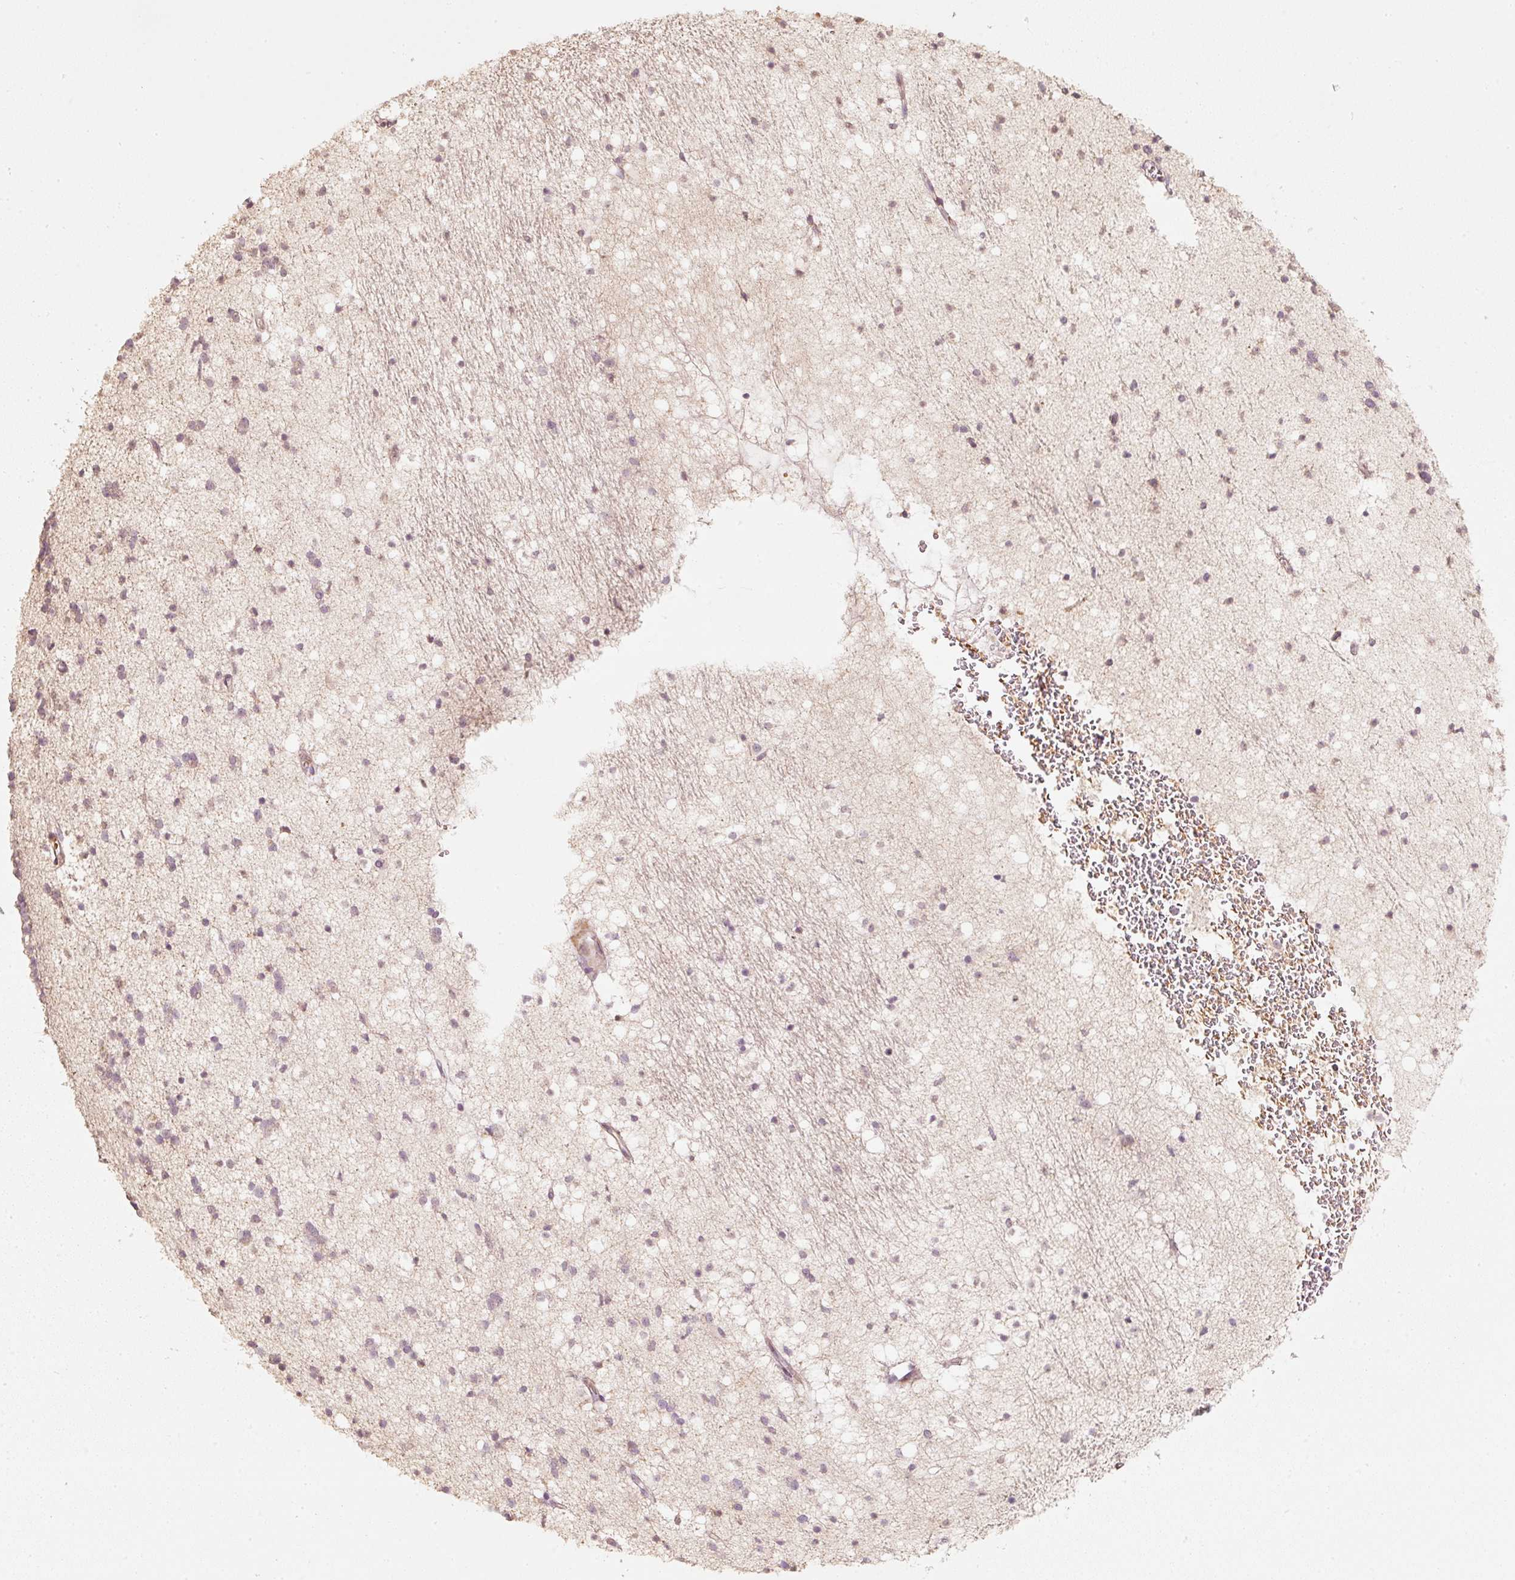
{"staining": {"intensity": "negative", "quantity": "none", "location": "none"}, "tissue": "caudate", "cell_type": "Glial cells", "image_type": "normal", "snomed": [{"axis": "morphology", "description": "Normal tissue, NOS"}, {"axis": "topography", "description": "Lateral ventricle wall"}], "caption": "Micrograph shows no significant protein expression in glial cells of normal caudate.", "gene": "KCNQ1", "patient": {"sex": "male", "age": 37}}